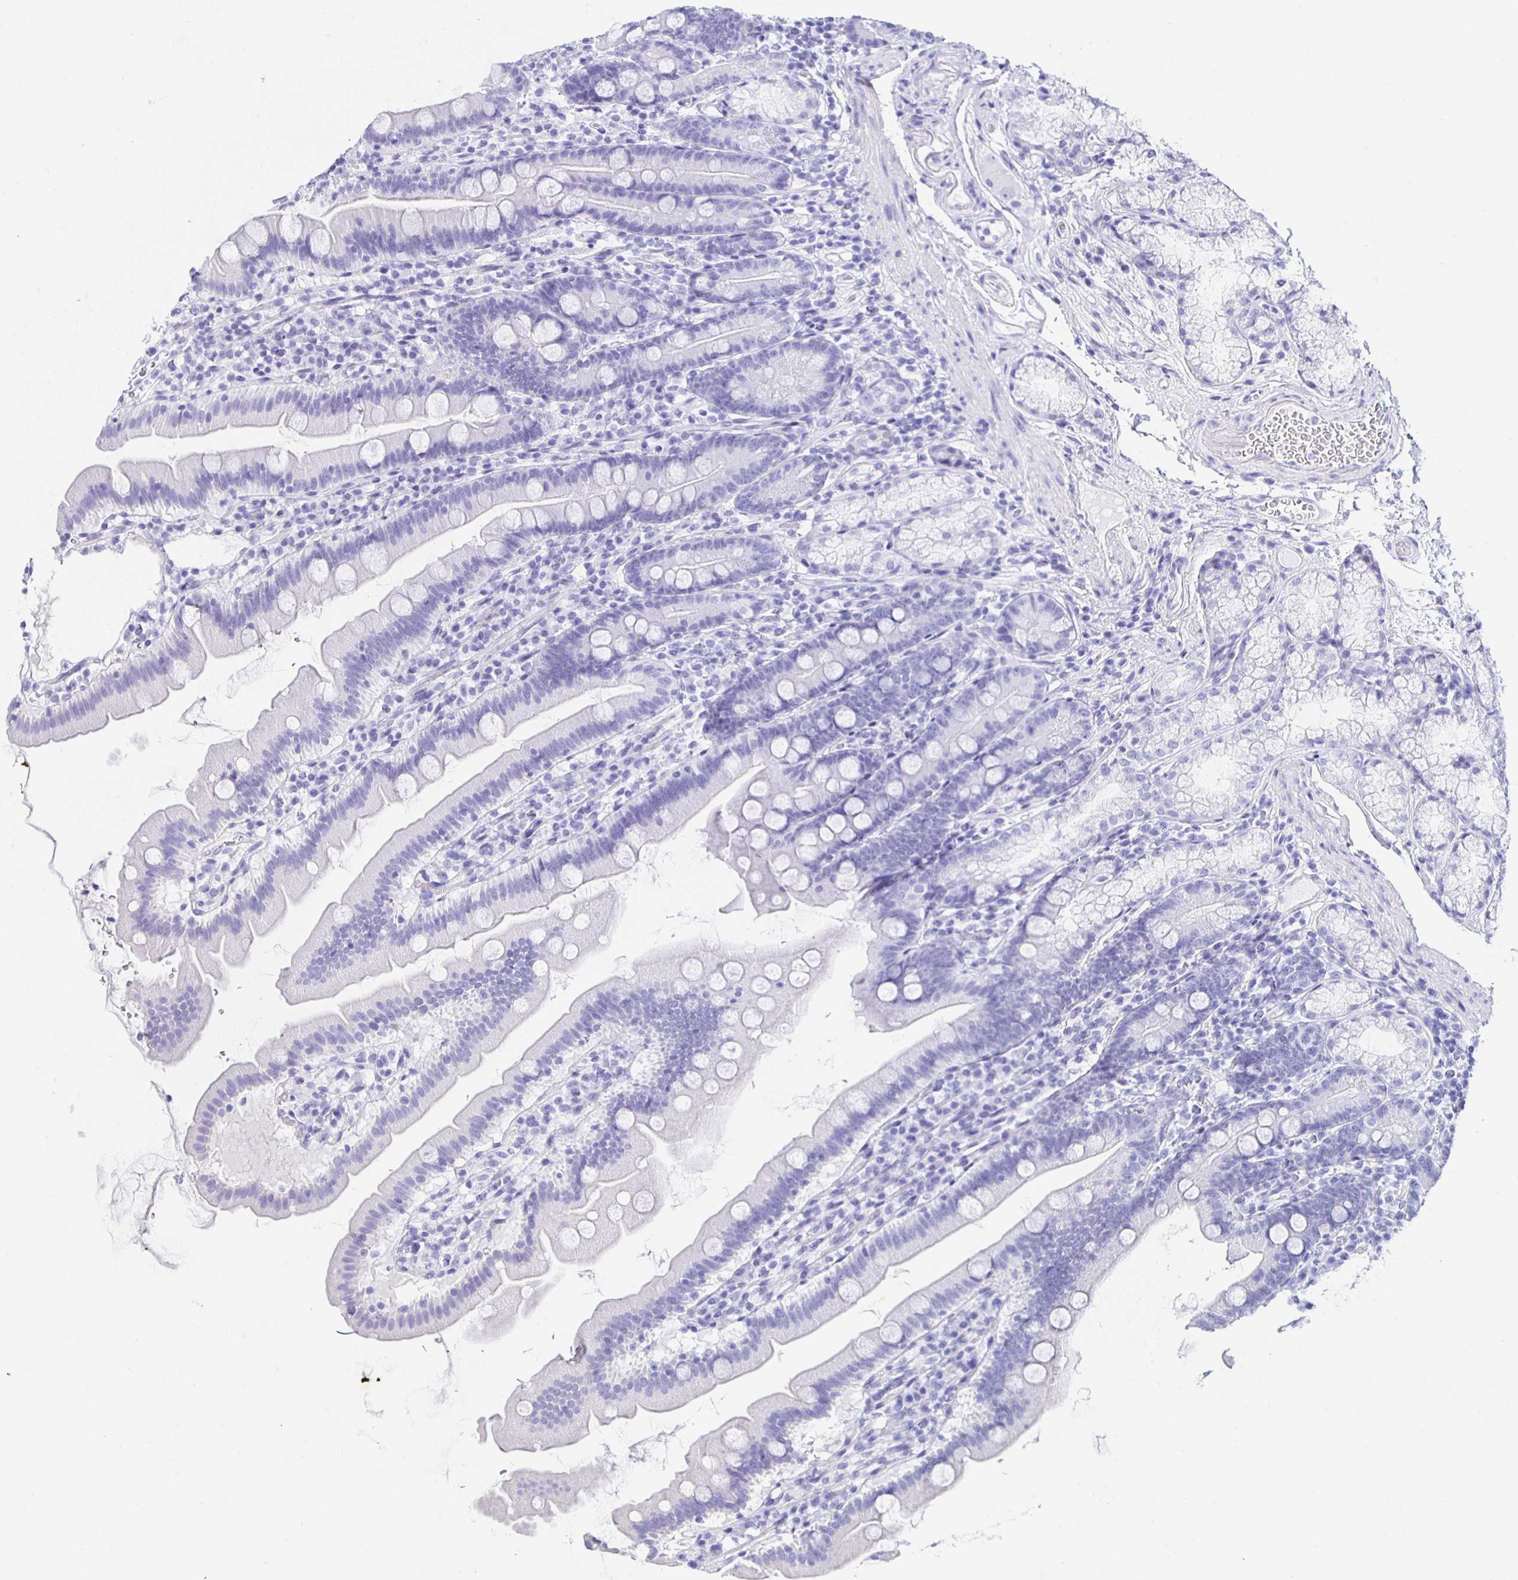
{"staining": {"intensity": "negative", "quantity": "none", "location": "none"}, "tissue": "duodenum", "cell_type": "Glandular cells", "image_type": "normal", "snomed": [{"axis": "morphology", "description": "Normal tissue, NOS"}, {"axis": "topography", "description": "Duodenum"}], "caption": "Photomicrograph shows no significant protein expression in glandular cells of unremarkable duodenum.", "gene": "HSPA4L", "patient": {"sex": "female", "age": 67}}